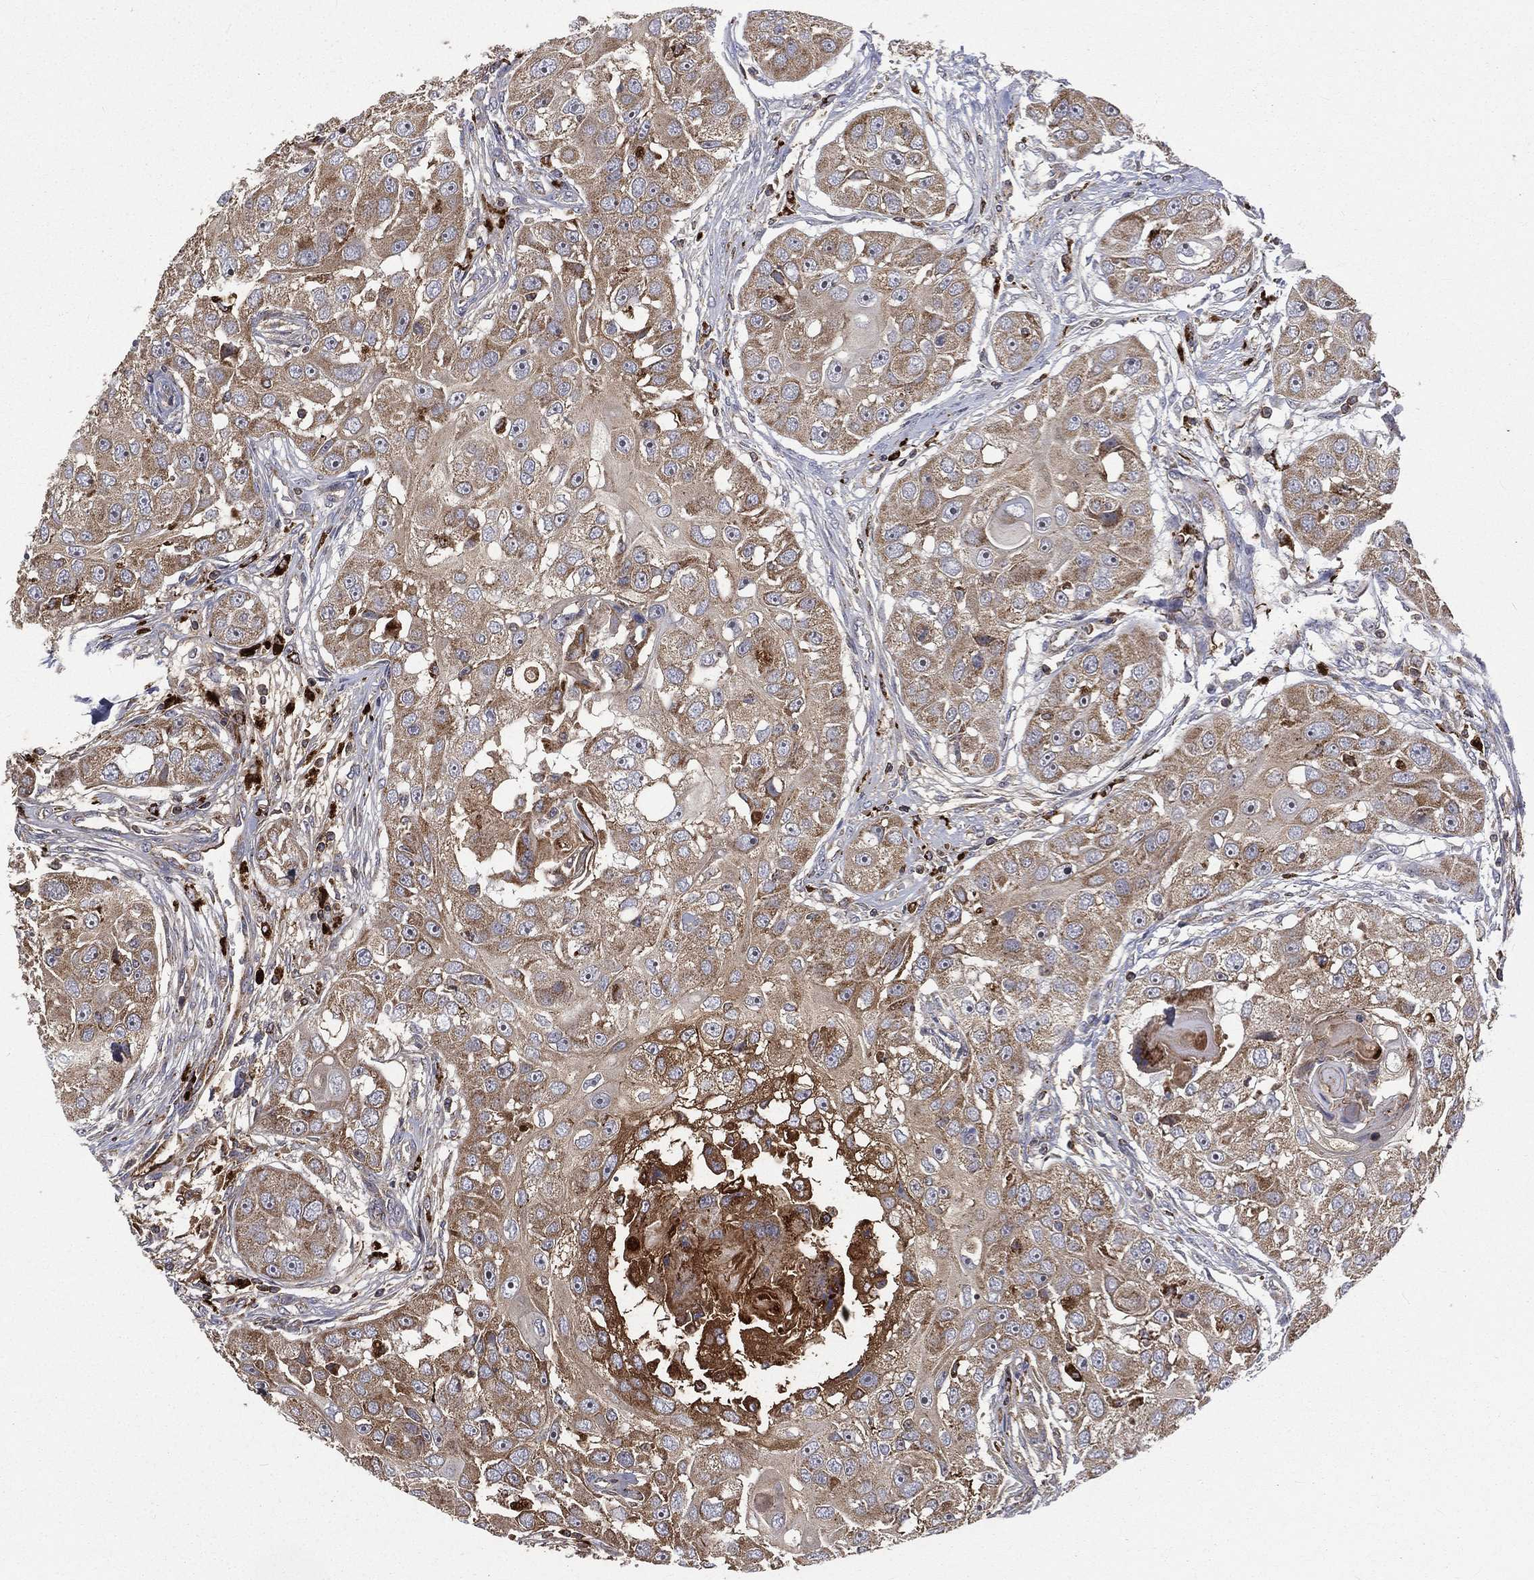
{"staining": {"intensity": "moderate", "quantity": "25%-75%", "location": "cytoplasmic/membranous"}, "tissue": "head and neck cancer", "cell_type": "Tumor cells", "image_type": "cancer", "snomed": [{"axis": "morphology", "description": "Squamous cell carcinoma, NOS"}, {"axis": "topography", "description": "Head-Neck"}], "caption": "A photomicrograph of human head and neck cancer (squamous cell carcinoma) stained for a protein exhibits moderate cytoplasmic/membranous brown staining in tumor cells.", "gene": "RIN3", "patient": {"sex": "male", "age": 51}}